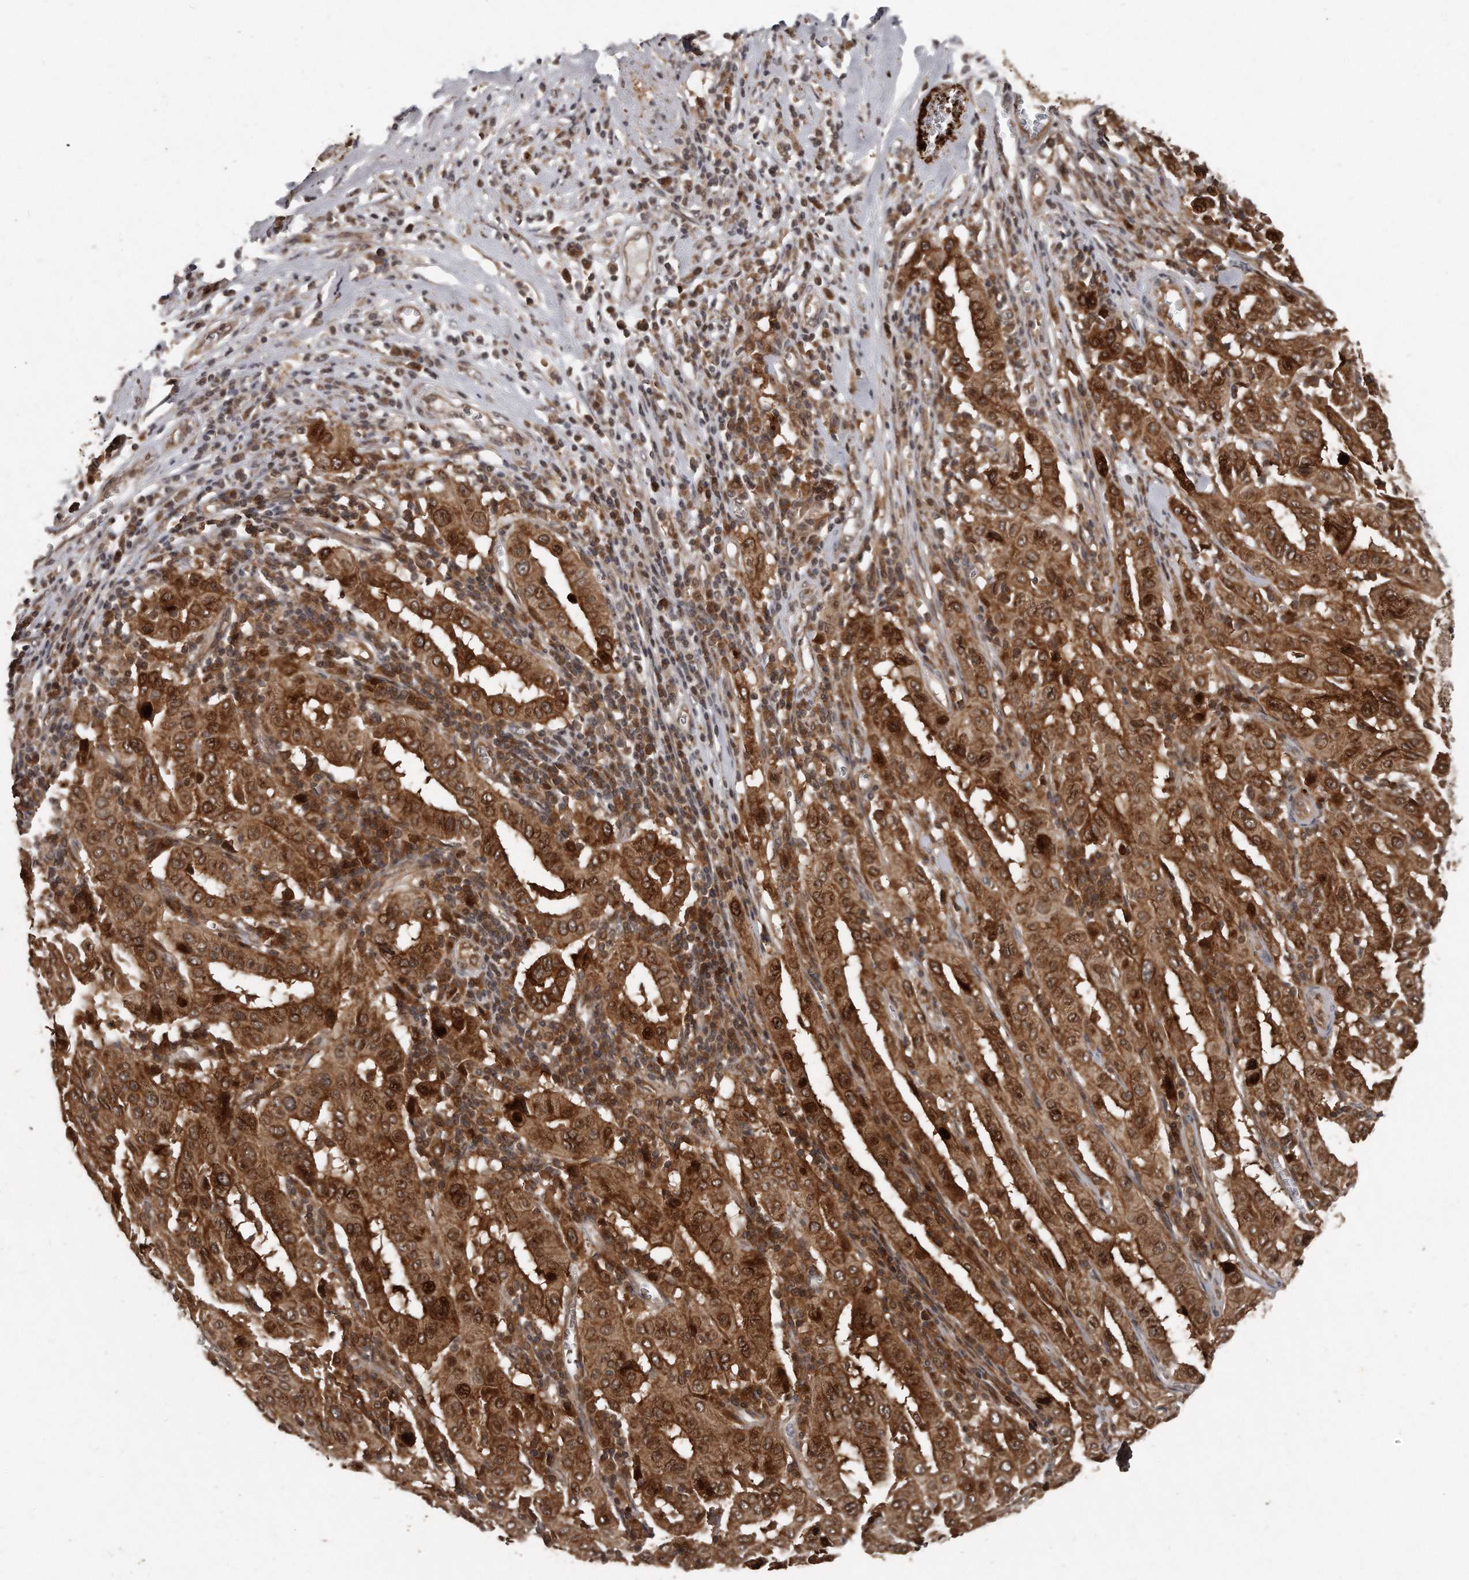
{"staining": {"intensity": "strong", "quantity": ">75%", "location": "cytoplasmic/membranous,nuclear"}, "tissue": "pancreatic cancer", "cell_type": "Tumor cells", "image_type": "cancer", "snomed": [{"axis": "morphology", "description": "Adenocarcinoma, NOS"}, {"axis": "topography", "description": "Pancreas"}], "caption": "Pancreatic cancer (adenocarcinoma) tissue displays strong cytoplasmic/membranous and nuclear expression in approximately >75% of tumor cells, visualized by immunohistochemistry.", "gene": "GCH1", "patient": {"sex": "male", "age": 63}}